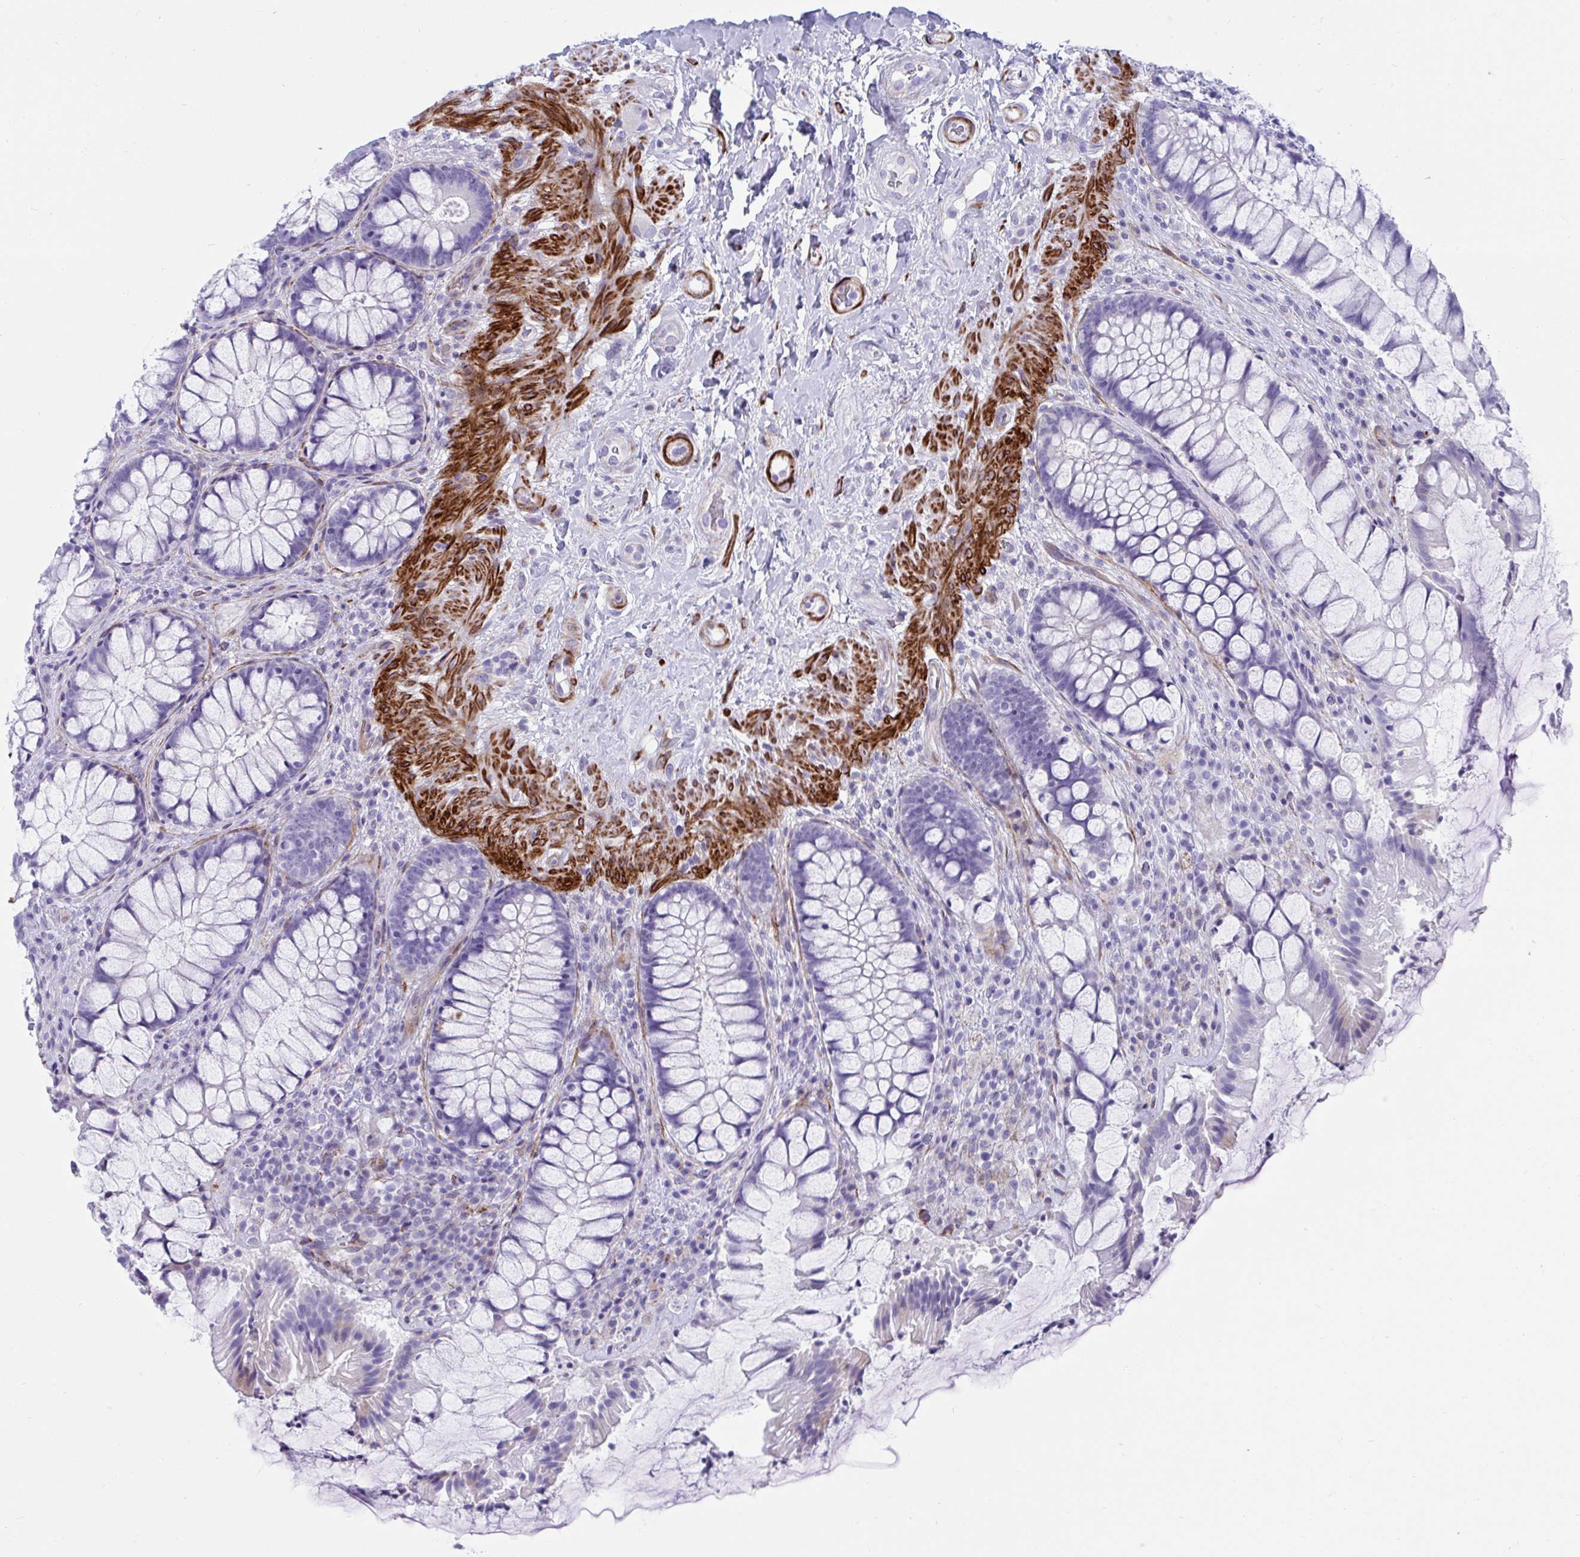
{"staining": {"intensity": "moderate", "quantity": "<25%", "location": "cytoplasmic/membranous"}, "tissue": "rectum", "cell_type": "Glandular cells", "image_type": "normal", "snomed": [{"axis": "morphology", "description": "Normal tissue, NOS"}, {"axis": "topography", "description": "Rectum"}], "caption": "Rectum was stained to show a protein in brown. There is low levels of moderate cytoplasmic/membranous positivity in approximately <25% of glandular cells. The staining was performed using DAB to visualize the protein expression in brown, while the nuclei were stained in blue with hematoxylin (Magnification: 20x).", "gene": "GRXCR2", "patient": {"sex": "female", "age": 58}}